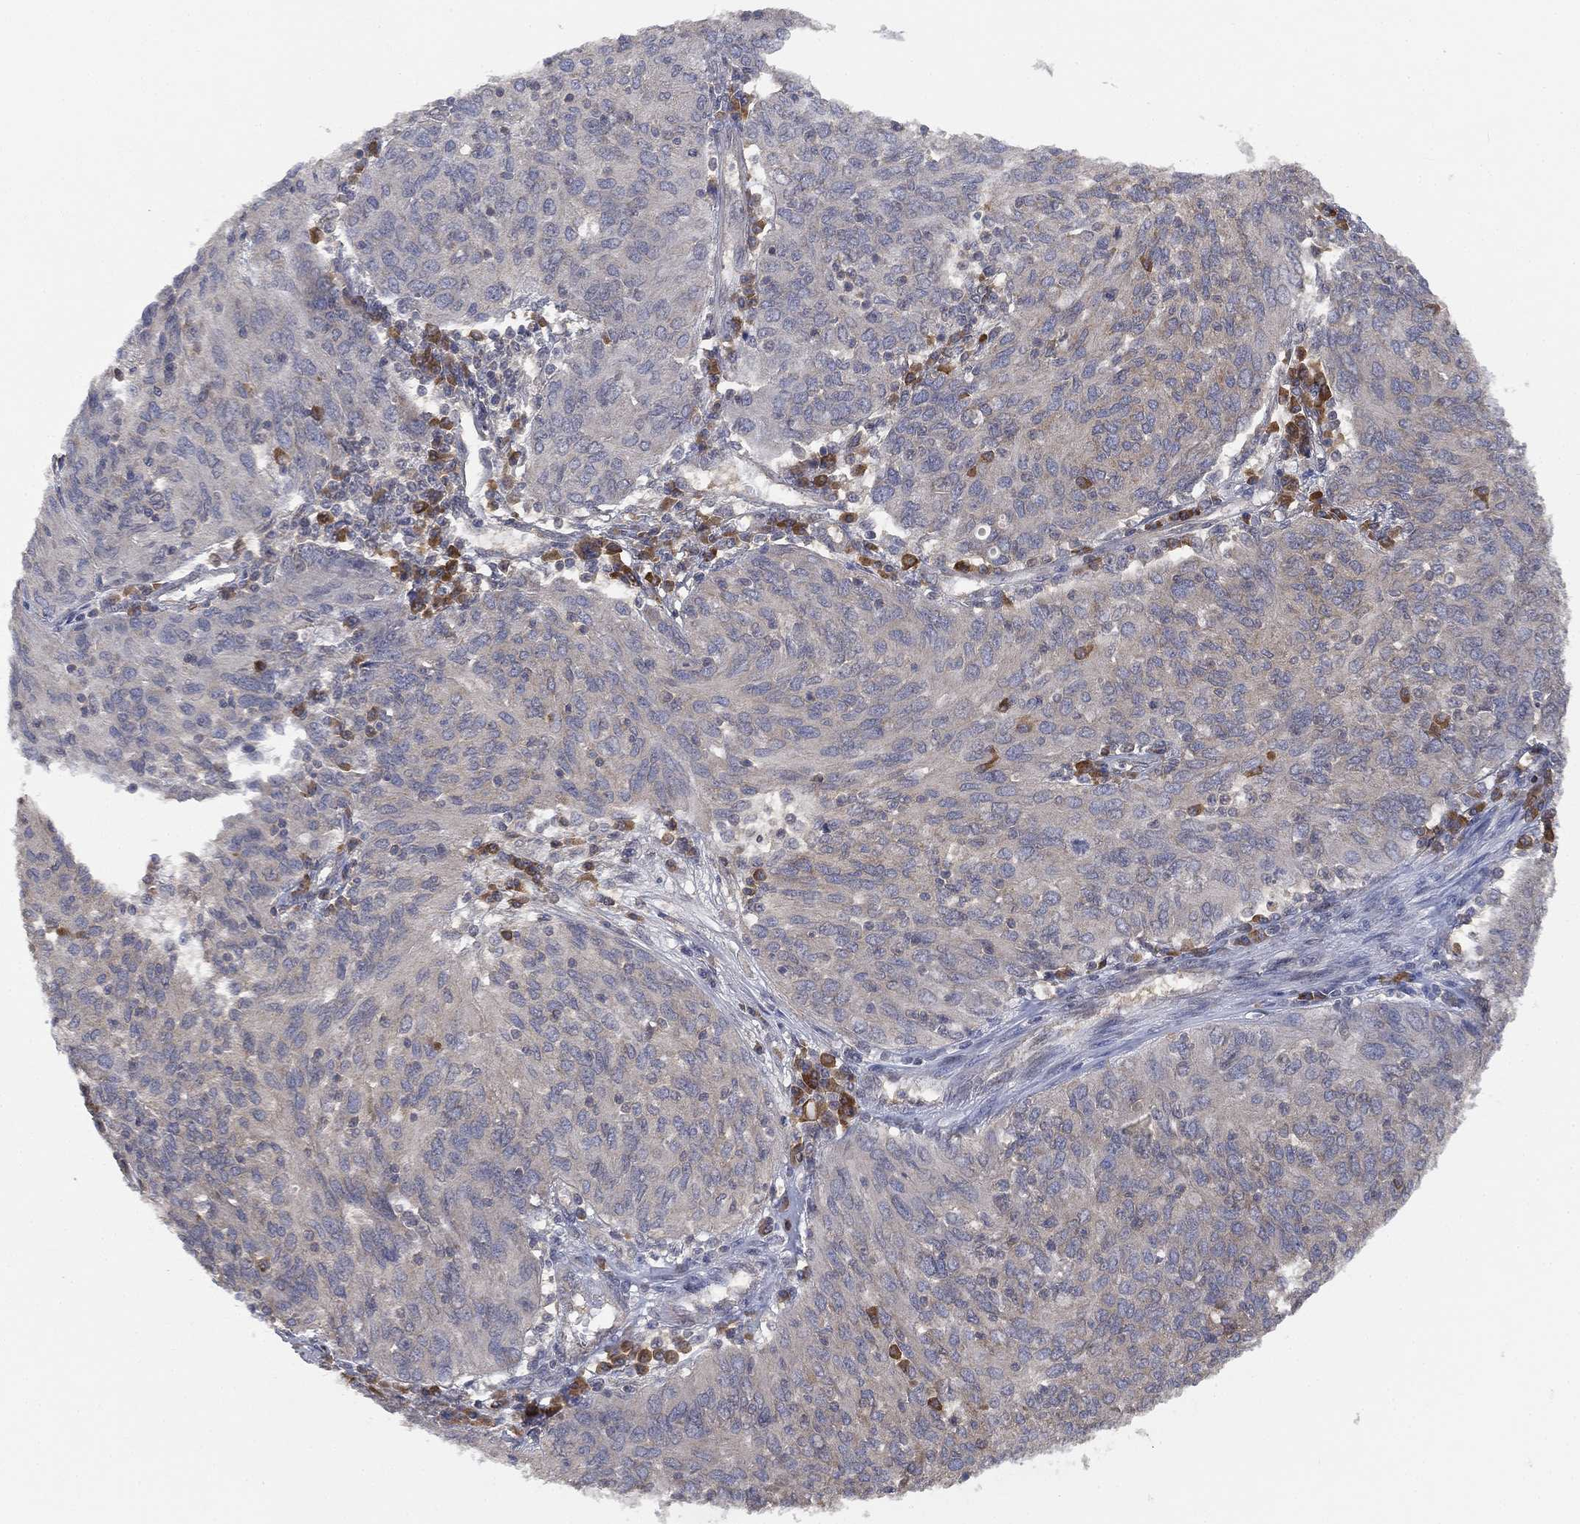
{"staining": {"intensity": "negative", "quantity": "none", "location": "none"}, "tissue": "ovarian cancer", "cell_type": "Tumor cells", "image_type": "cancer", "snomed": [{"axis": "morphology", "description": "Carcinoma, endometroid"}, {"axis": "topography", "description": "Ovary"}], "caption": "Immunohistochemistry (IHC) histopathology image of neoplastic tissue: human endometroid carcinoma (ovarian) stained with DAB demonstrates no significant protein staining in tumor cells.", "gene": "UBA5", "patient": {"sex": "female", "age": 50}}